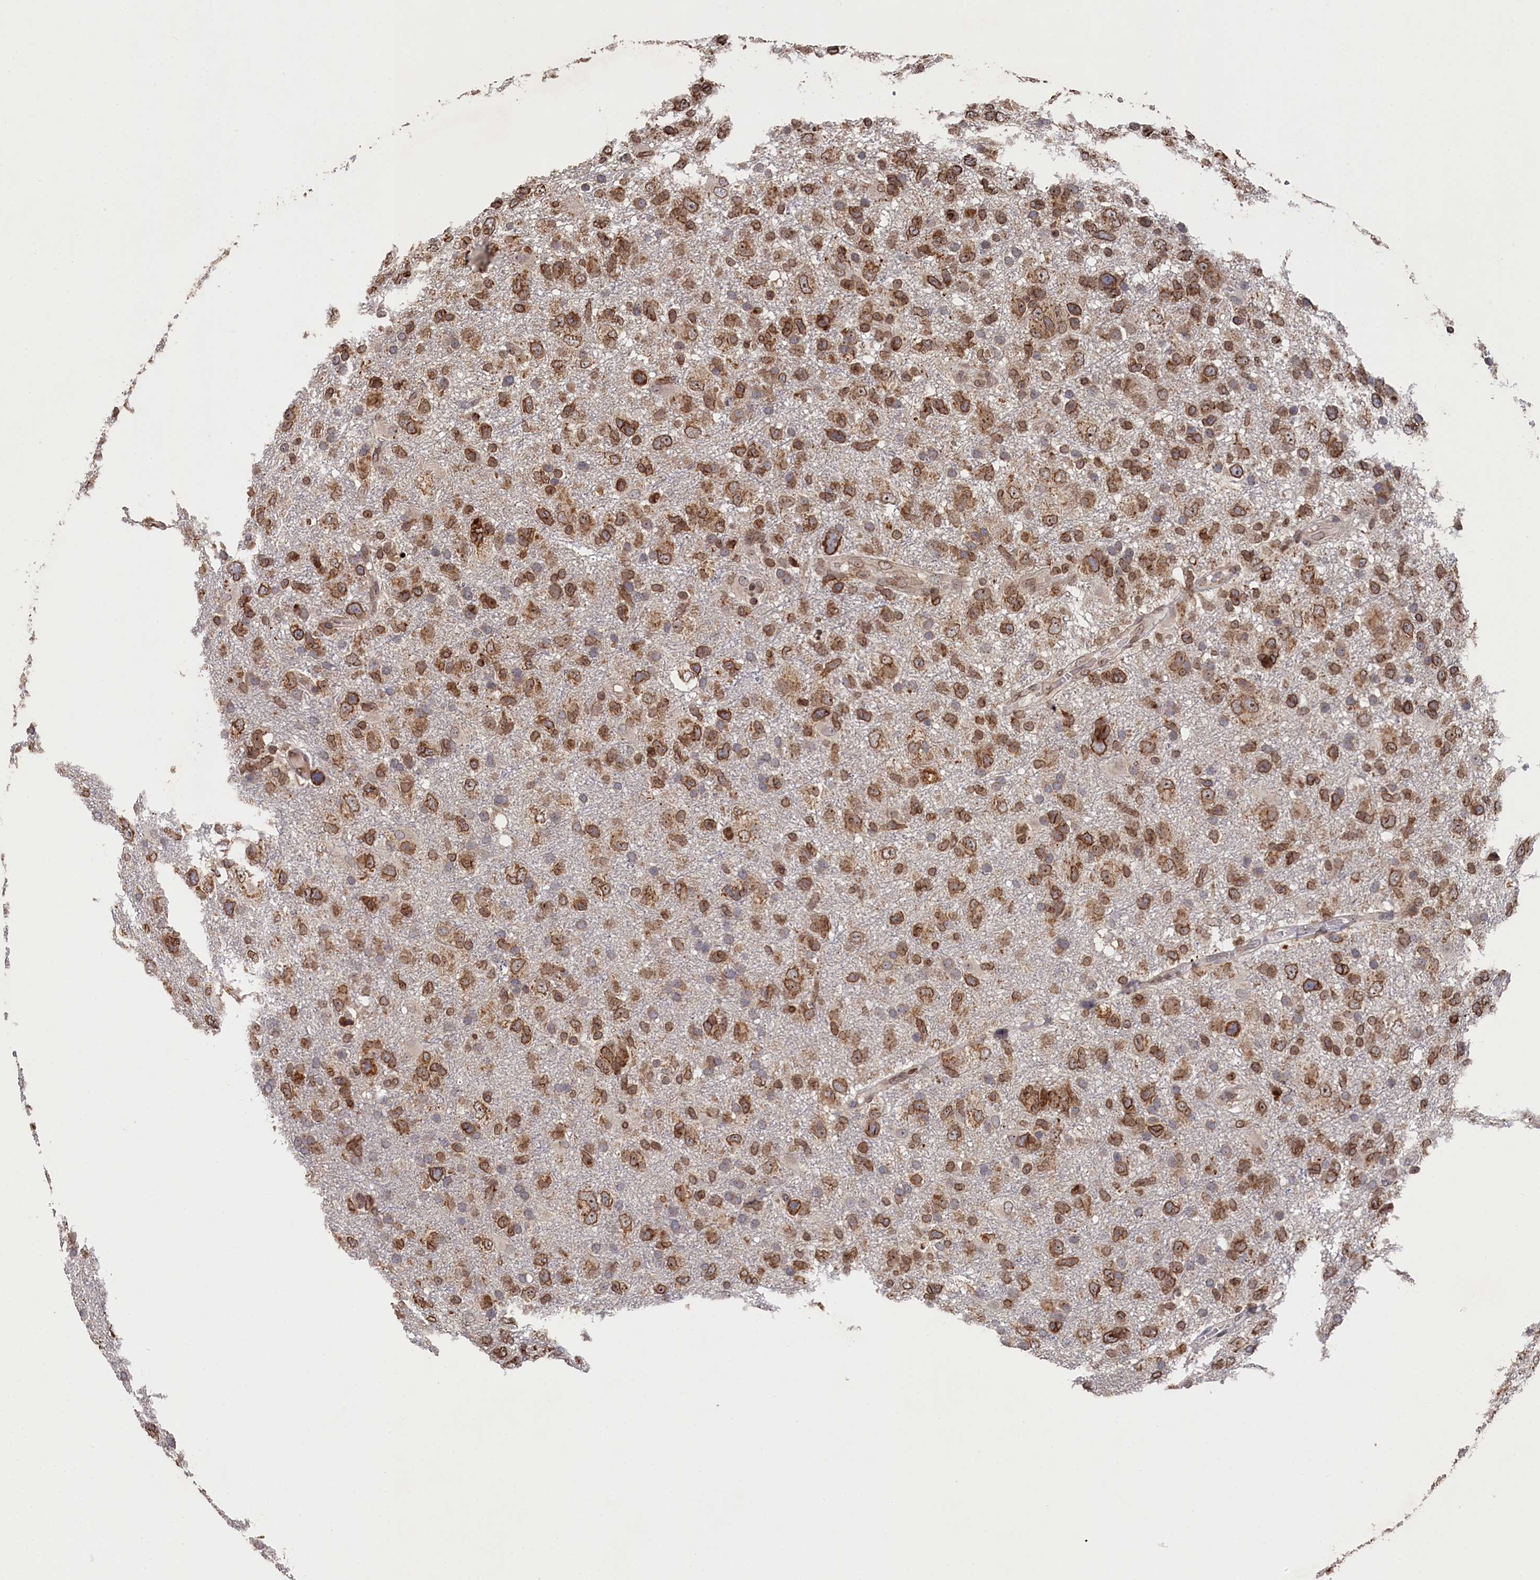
{"staining": {"intensity": "moderate", "quantity": ">75%", "location": "cytoplasmic/membranous,nuclear"}, "tissue": "glioma", "cell_type": "Tumor cells", "image_type": "cancer", "snomed": [{"axis": "morphology", "description": "Glioma, malignant, High grade"}, {"axis": "topography", "description": "Brain"}], "caption": "Malignant high-grade glioma stained with a protein marker demonstrates moderate staining in tumor cells.", "gene": "ANKEF1", "patient": {"sex": "male", "age": 61}}